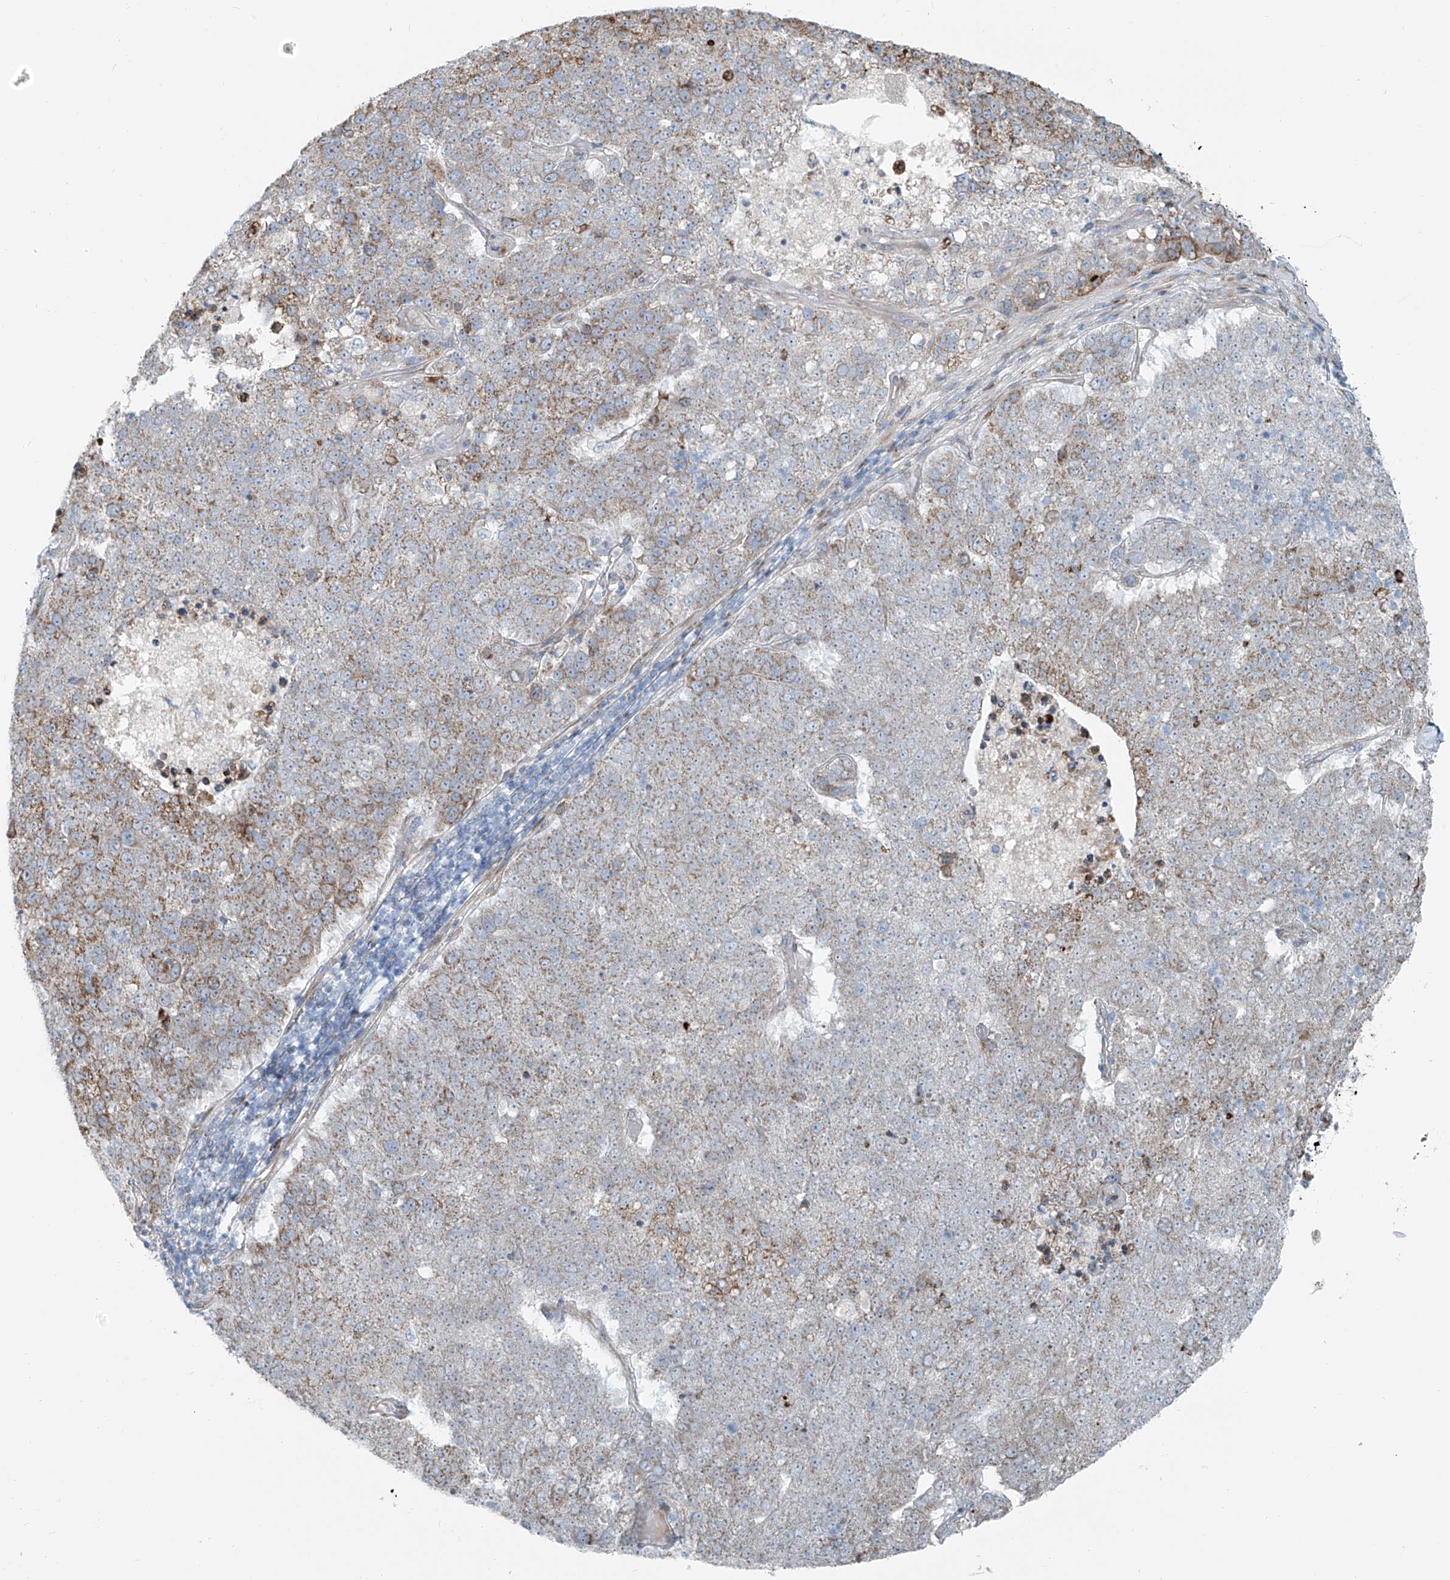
{"staining": {"intensity": "moderate", "quantity": "<25%", "location": "cytoplasmic/membranous"}, "tissue": "pancreatic cancer", "cell_type": "Tumor cells", "image_type": "cancer", "snomed": [{"axis": "morphology", "description": "Adenocarcinoma, NOS"}, {"axis": "topography", "description": "Pancreas"}], "caption": "IHC photomicrograph of pancreatic adenocarcinoma stained for a protein (brown), which reveals low levels of moderate cytoplasmic/membranous expression in approximately <25% of tumor cells.", "gene": "HIC2", "patient": {"sex": "female", "age": 61}}